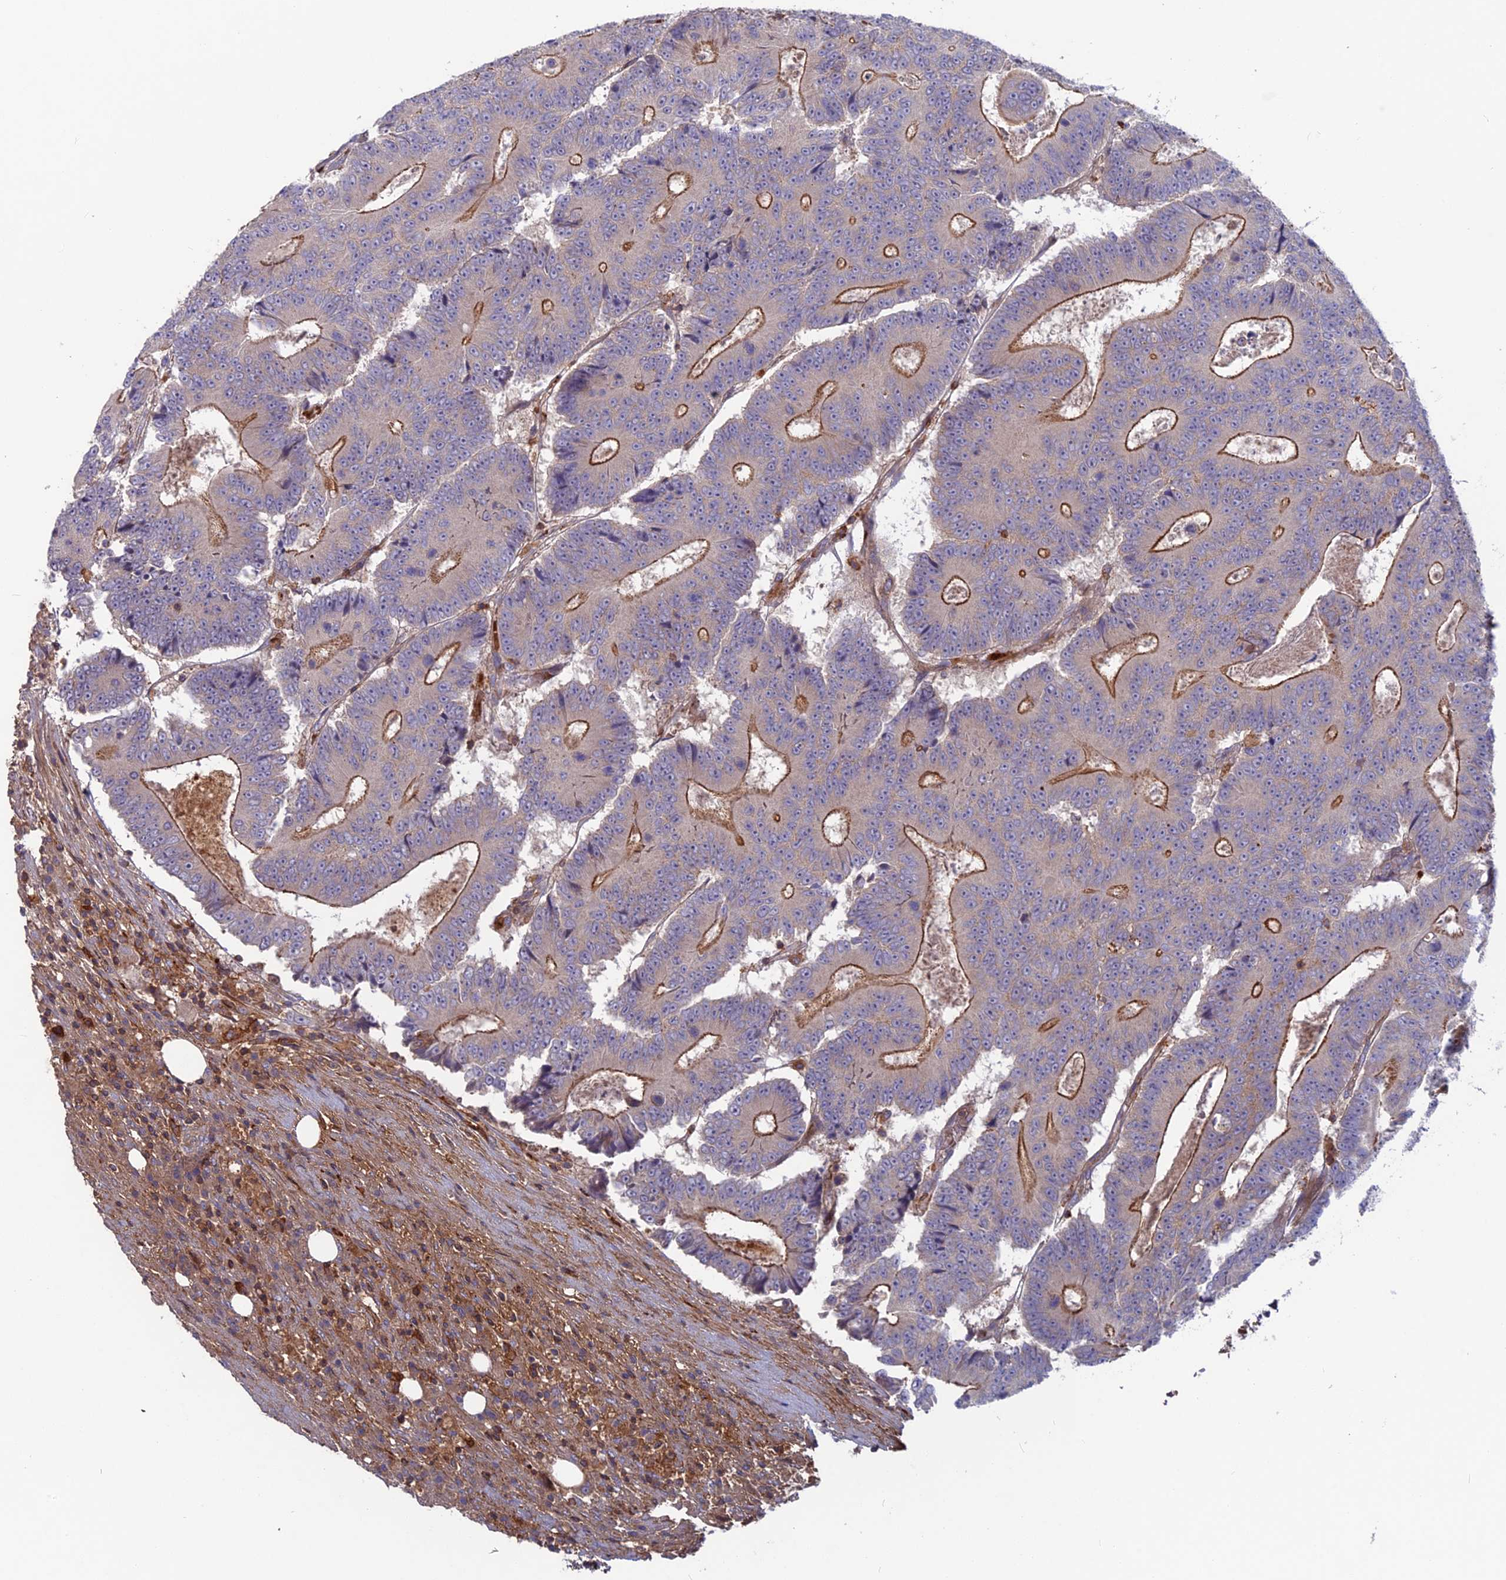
{"staining": {"intensity": "moderate", "quantity": "25%-75%", "location": "cytoplasmic/membranous"}, "tissue": "colorectal cancer", "cell_type": "Tumor cells", "image_type": "cancer", "snomed": [{"axis": "morphology", "description": "Adenocarcinoma, NOS"}, {"axis": "topography", "description": "Colon"}], "caption": "Approximately 25%-75% of tumor cells in colorectal adenocarcinoma display moderate cytoplasmic/membranous protein positivity as visualized by brown immunohistochemical staining.", "gene": "CPNE7", "patient": {"sex": "male", "age": 83}}